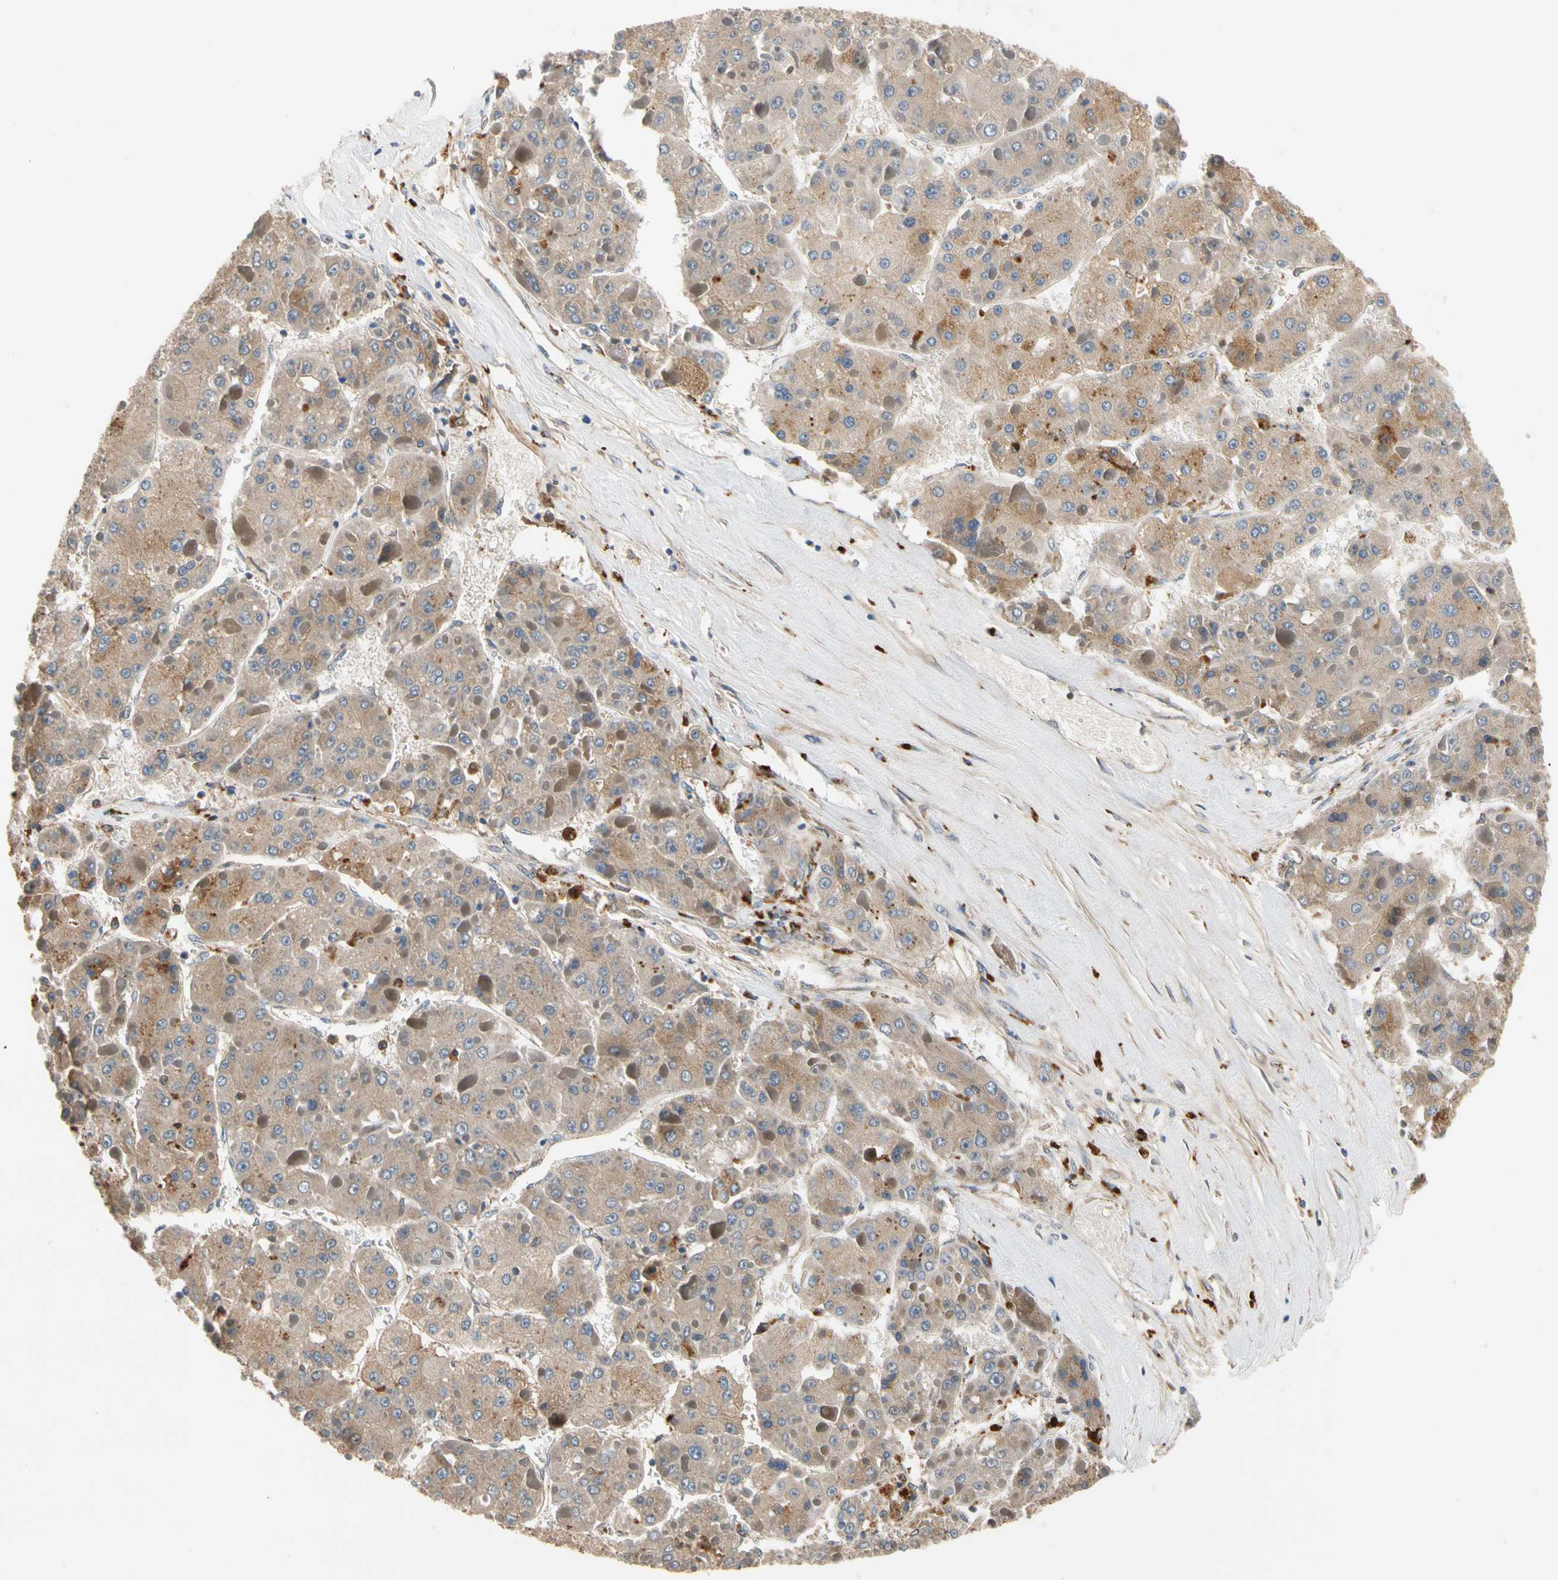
{"staining": {"intensity": "moderate", "quantity": ">75%", "location": "cytoplasmic/membranous"}, "tissue": "liver cancer", "cell_type": "Tumor cells", "image_type": "cancer", "snomed": [{"axis": "morphology", "description": "Carcinoma, Hepatocellular, NOS"}, {"axis": "topography", "description": "Liver"}], "caption": "Protein analysis of liver cancer (hepatocellular carcinoma) tissue displays moderate cytoplasmic/membranous staining in approximately >75% of tumor cells.", "gene": "FGD6", "patient": {"sex": "female", "age": 73}}